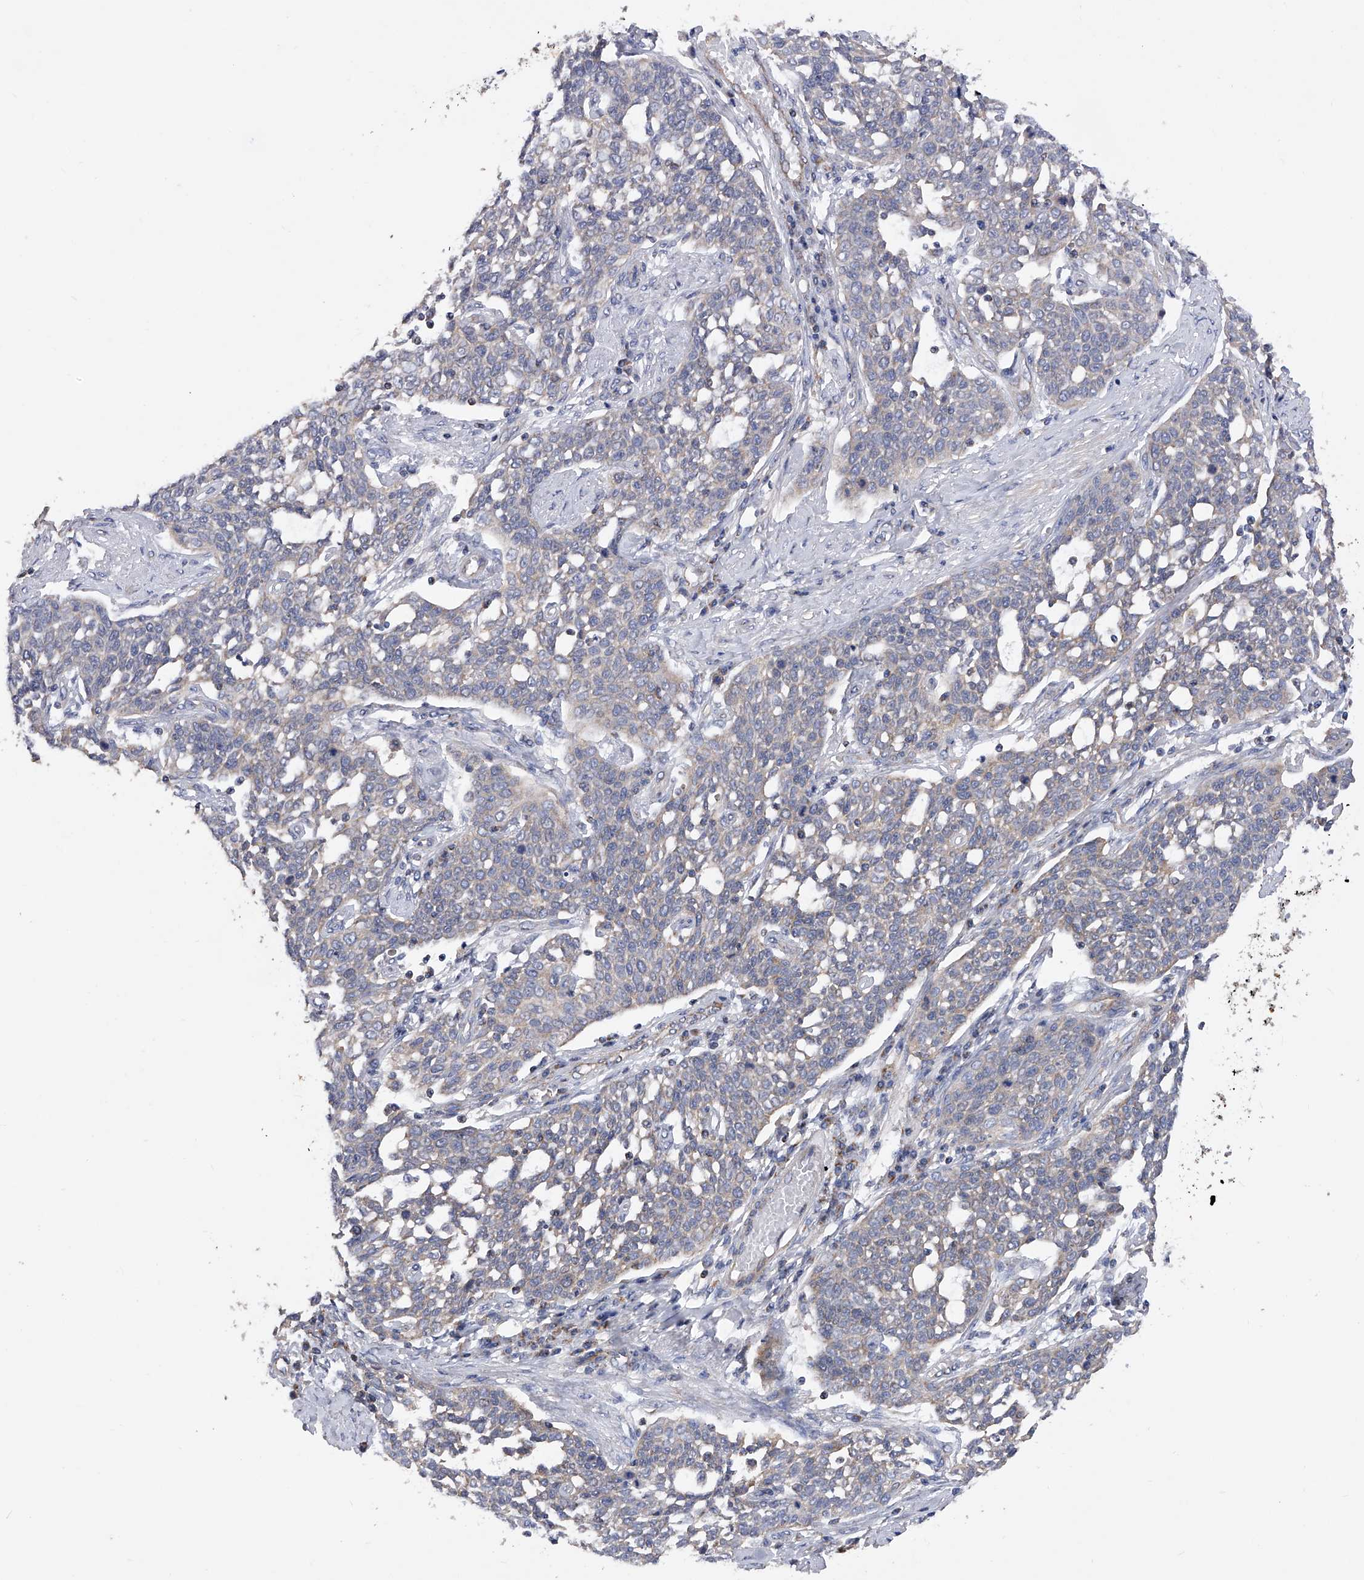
{"staining": {"intensity": "weak", "quantity": "<25%", "location": "cytoplasmic/membranous"}, "tissue": "cervical cancer", "cell_type": "Tumor cells", "image_type": "cancer", "snomed": [{"axis": "morphology", "description": "Squamous cell carcinoma, NOS"}, {"axis": "topography", "description": "Cervix"}], "caption": "This is an immunohistochemistry (IHC) image of human cervical cancer. There is no expression in tumor cells.", "gene": "PDSS2", "patient": {"sex": "female", "age": 34}}